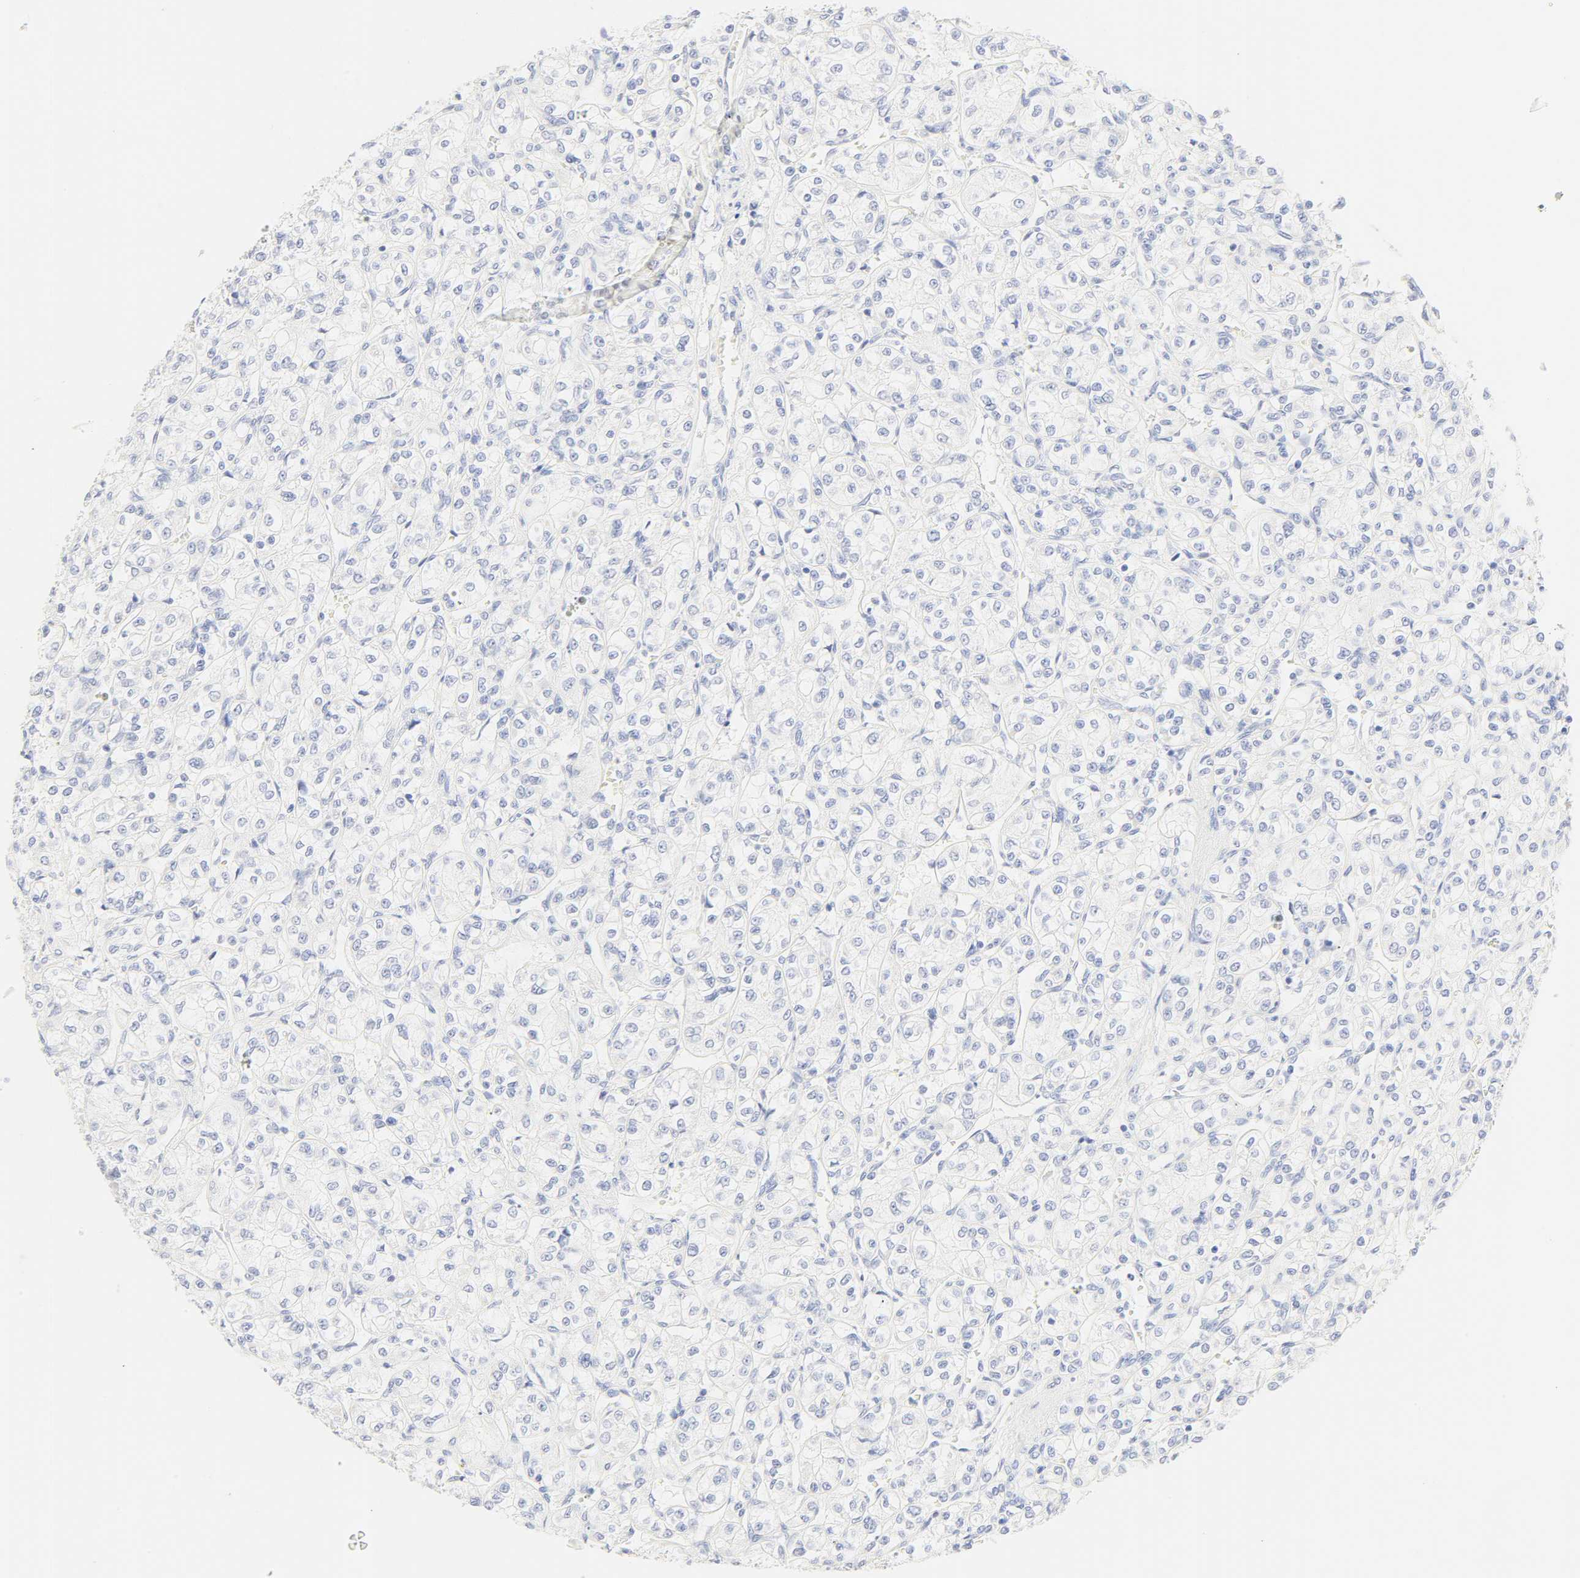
{"staining": {"intensity": "negative", "quantity": "none", "location": "none"}, "tissue": "renal cancer", "cell_type": "Tumor cells", "image_type": "cancer", "snomed": [{"axis": "morphology", "description": "Adenocarcinoma, NOS"}, {"axis": "topography", "description": "Kidney"}], "caption": "Renal cancer was stained to show a protein in brown. There is no significant positivity in tumor cells.", "gene": "SLCO1B3", "patient": {"sex": "male", "age": 77}}